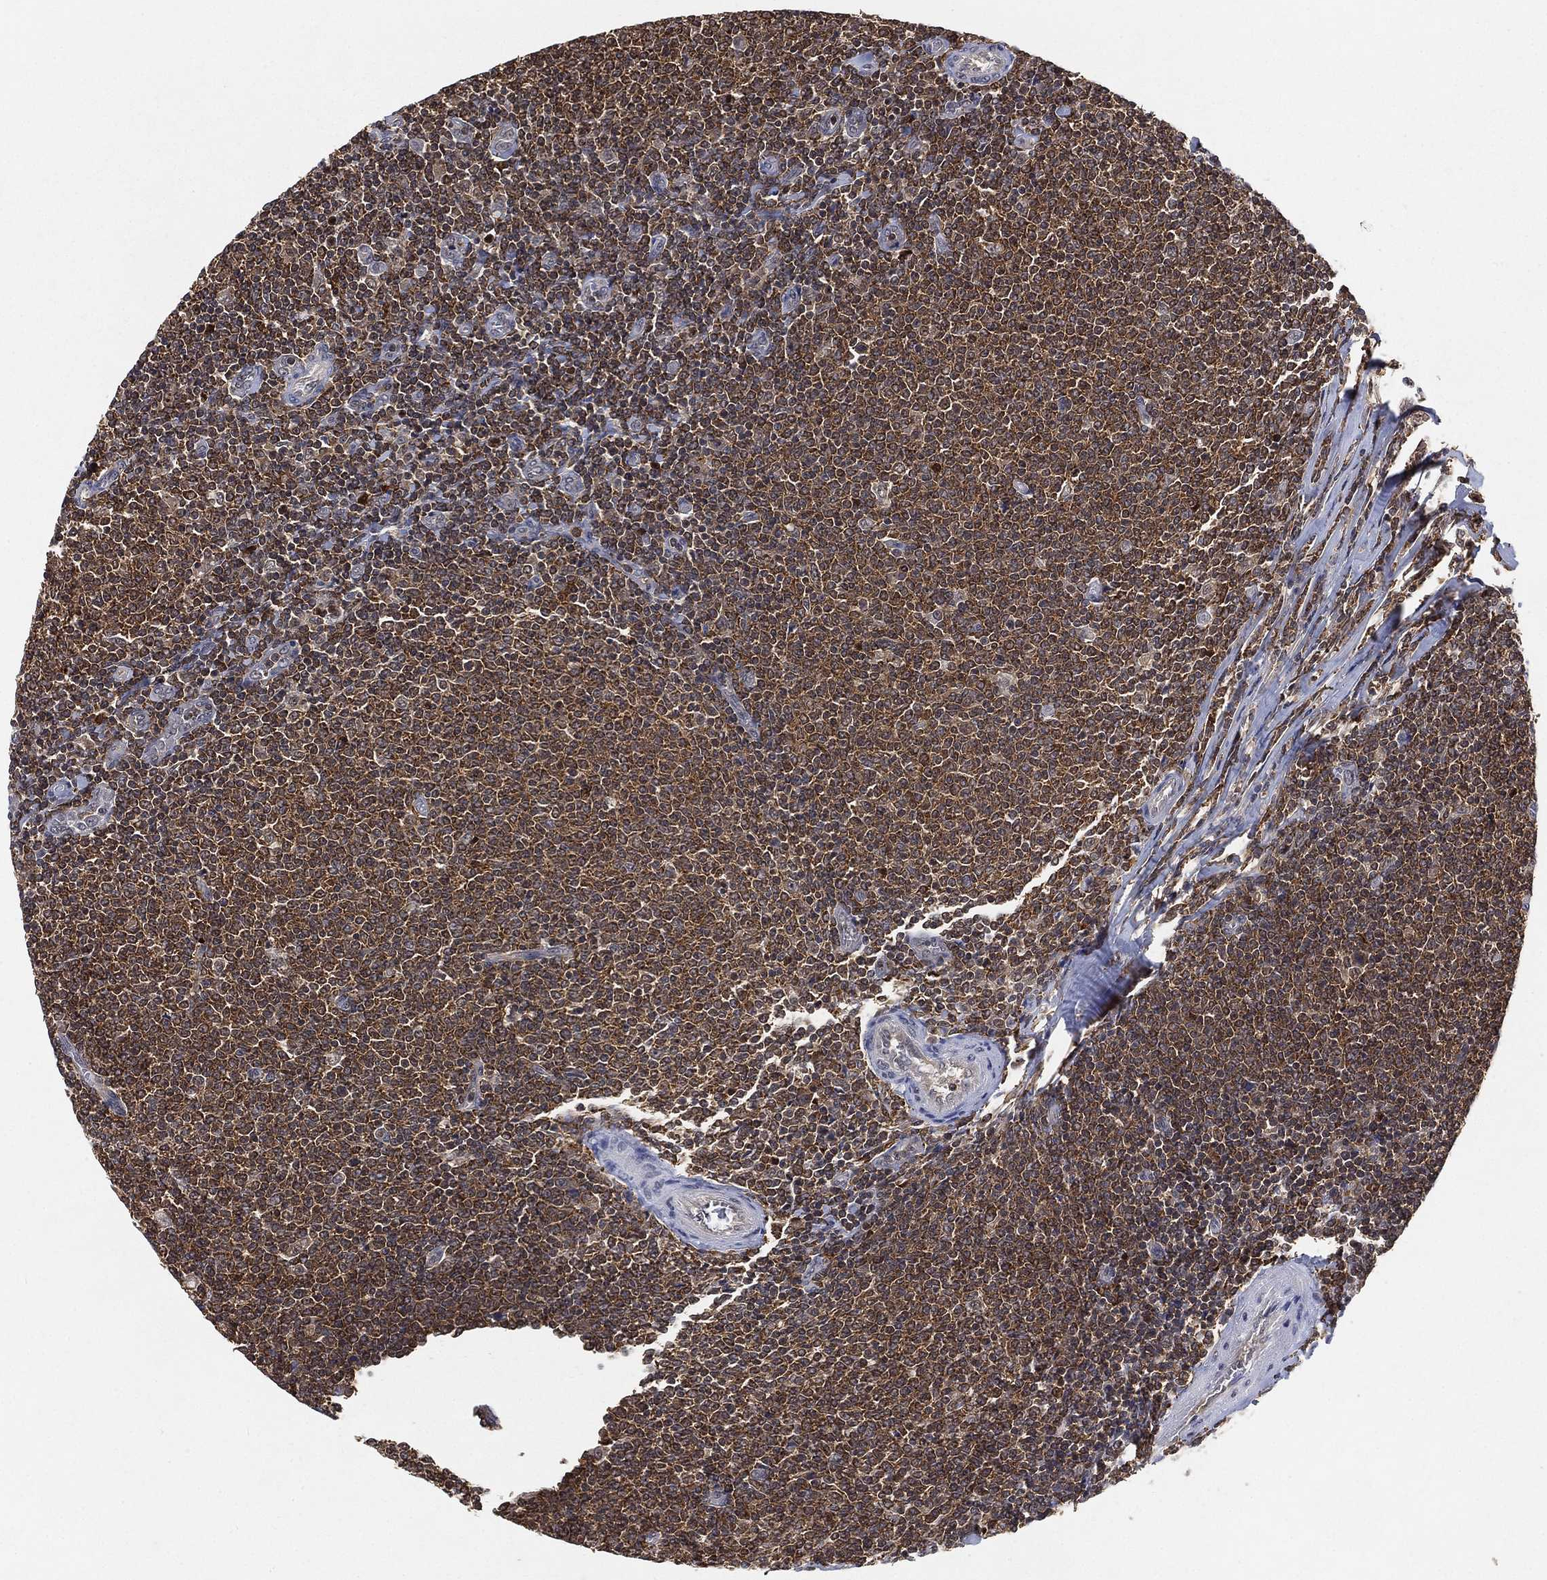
{"staining": {"intensity": "moderate", "quantity": ">75%", "location": "cytoplasmic/membranous"}, "tissue": "lymphoma", "cell_type": "Tumor cells", "image_type": "cancer", "snomed": [{"axis": "morphology", "description": "Malignant lymphoma, non-Hodgkin's type, Low grade"}, {"axis": "topography", "description": "Lymph node"}], "caption": "A photomicrograph of human lymphoma stained for a protein exhibits moderate cytoplasmic/membranous brown staining in tumor cells. The protein is shown in brown color, while the nuclei are stained blue.", "gene": "WDR26", "patient": {"sex": "male", "age": 52}}